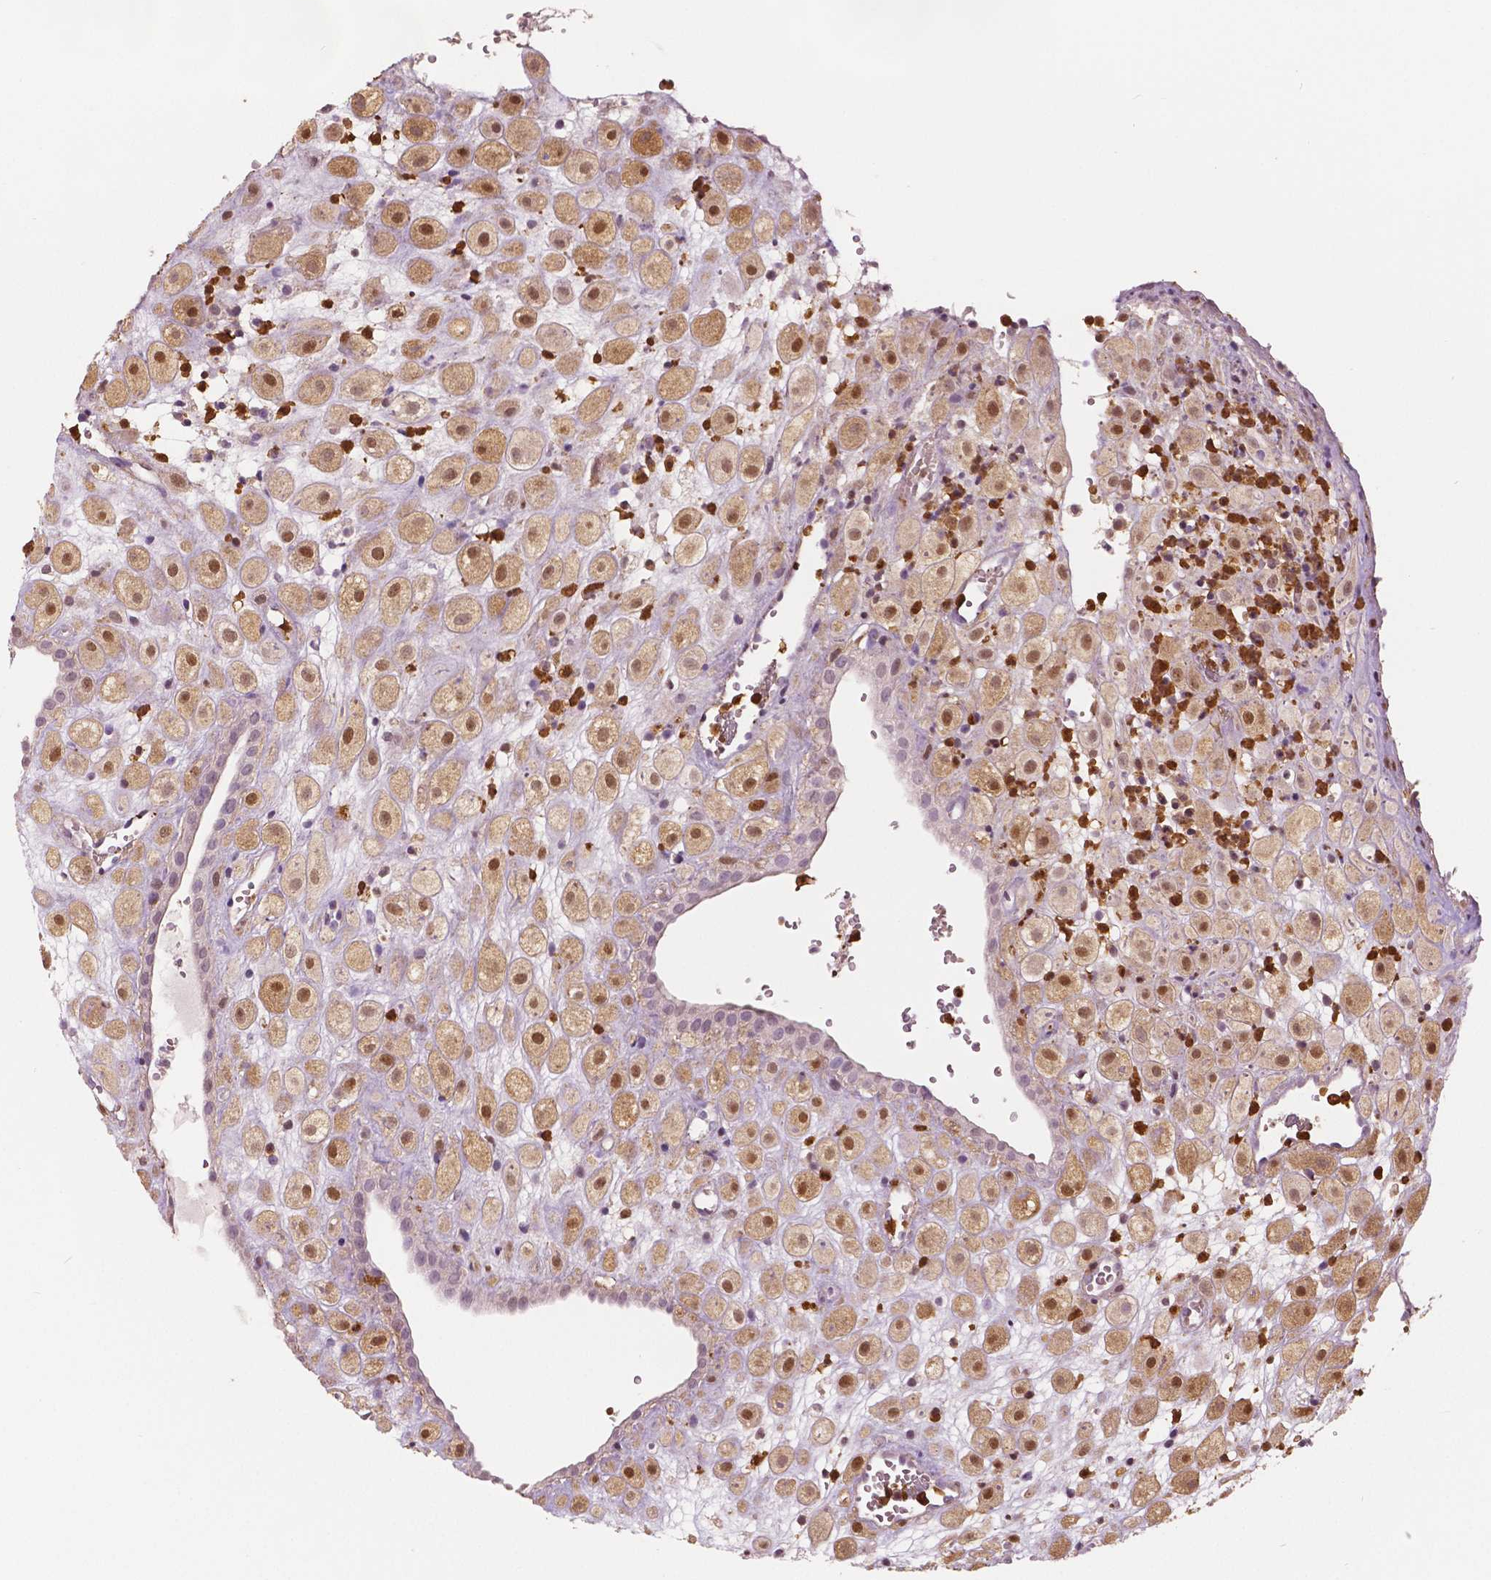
{"staining": {"intensity": "moderate", "quantity": ">75%", "location": "cytoplasmic/membranous,nuclear"}, "tissue": "placenta", "cell_type": "Decidual cells", "image_type": "normal", "snomed": [{"axis": "morphology", "description": "Normal tissue, NOS"}, {"axis": "topography", "description": "Placenta"}], "caption": "Protein staining of benign placenta reveals moderate cytoplasmic/membranous,nuclear expression in about >75% of decidual cells. The staining was performed using DAB (3,3'-diaminobenzidine), with brown indicating positive protein expression. Nuclei are stained blue with hematoxylin.", "gene": "S100A4", "patient": {"sex": "female", "age": 24}}